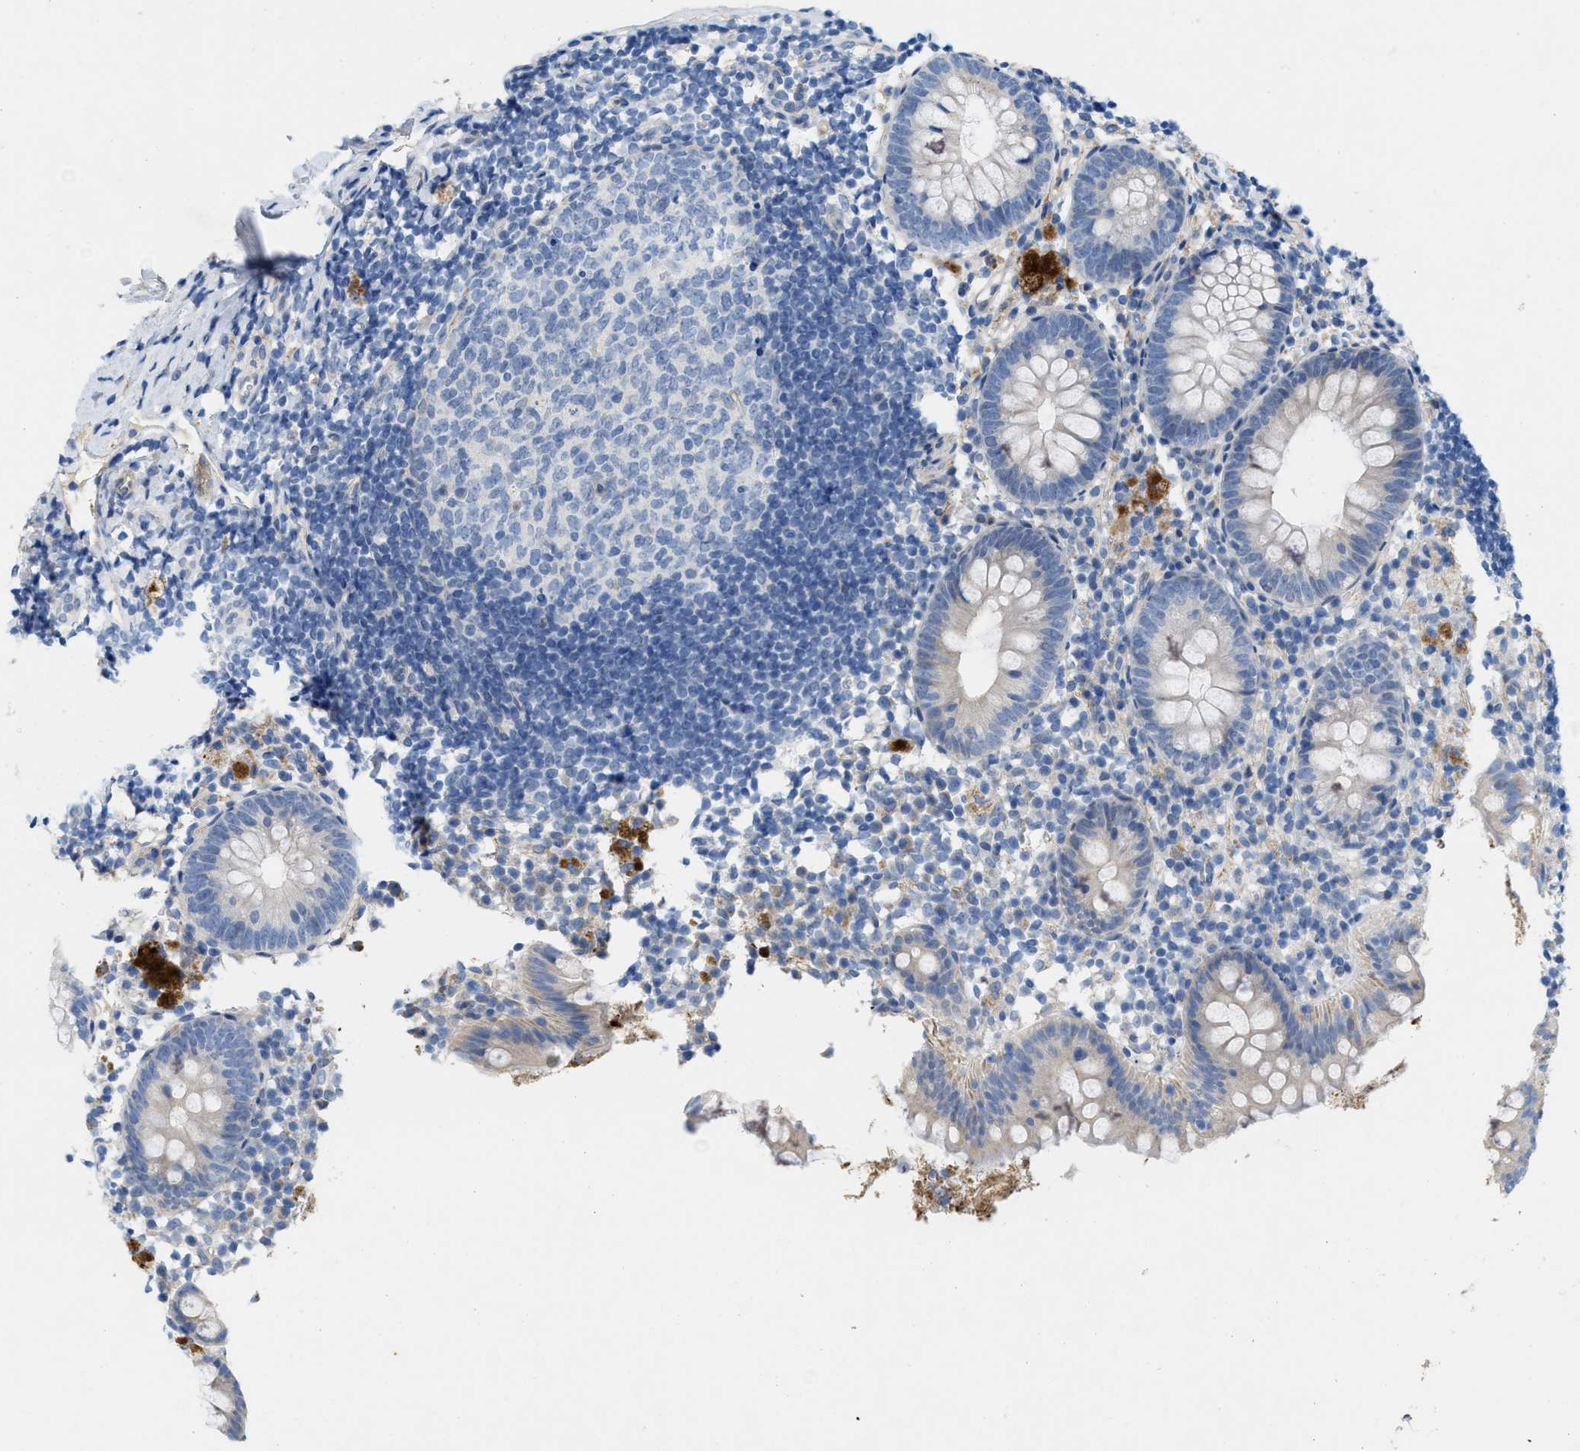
{"staining": {"intensity": "negative", "quantity": "none", "location": "none"}, "tissue": "appendix", "cell_type": "Glandular cells", "image_type": "normal", "snomed": [{"axis": "morphology", "description": "Normal tissue, NOS"}, {"axis": "topography", "description": "Appendix"}], "caption": "This is an immunohistochemistry photomicrograph of normal human appendix. There is no expression in glandular cells.", "gene": "CPA2", "patient": {"sex": "female", "age": 20}}